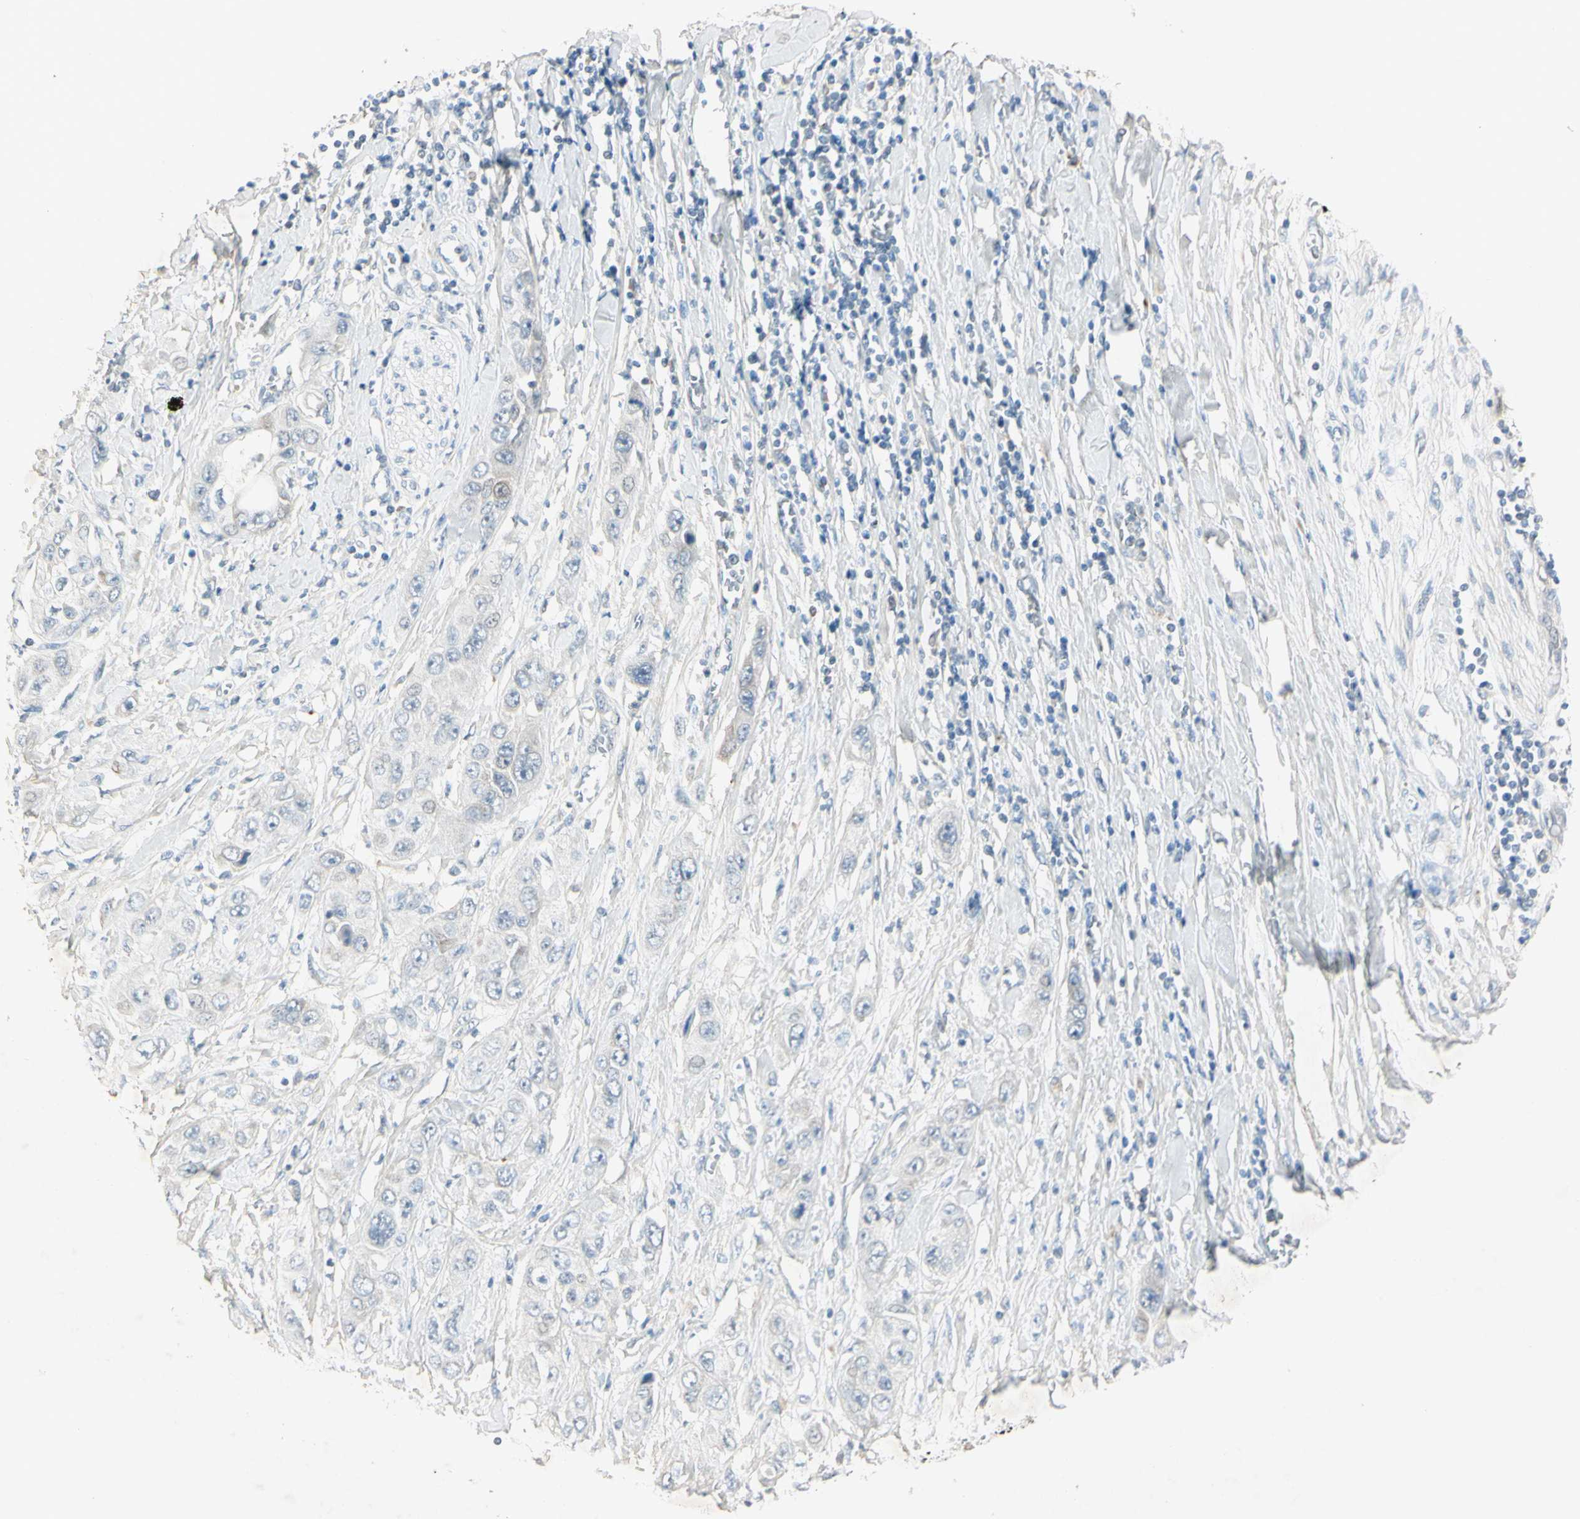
{"staining": {"intensity": "negative", "quantity": "none", "location": "none"}, "tissue": "pancreatic cancer", "cell_type": "Tumor cells", "image_type": "cancer", "snomed": [{"axis": "morphology", "description": "Adenocarcinoma, NOS"}, {"axis": "topography", "description": "Pancreas"}], "caption": "Immunohistochemistry (IHC) histopathology image of neoplastic tissue: pancreatic adenocarcinoma stained with DAB (3,3'-diaminobenzidine) shows no significant protein positivity in tumor cells.", "gene": "AATK", "patient": {"sex": "female", "age": 70}}